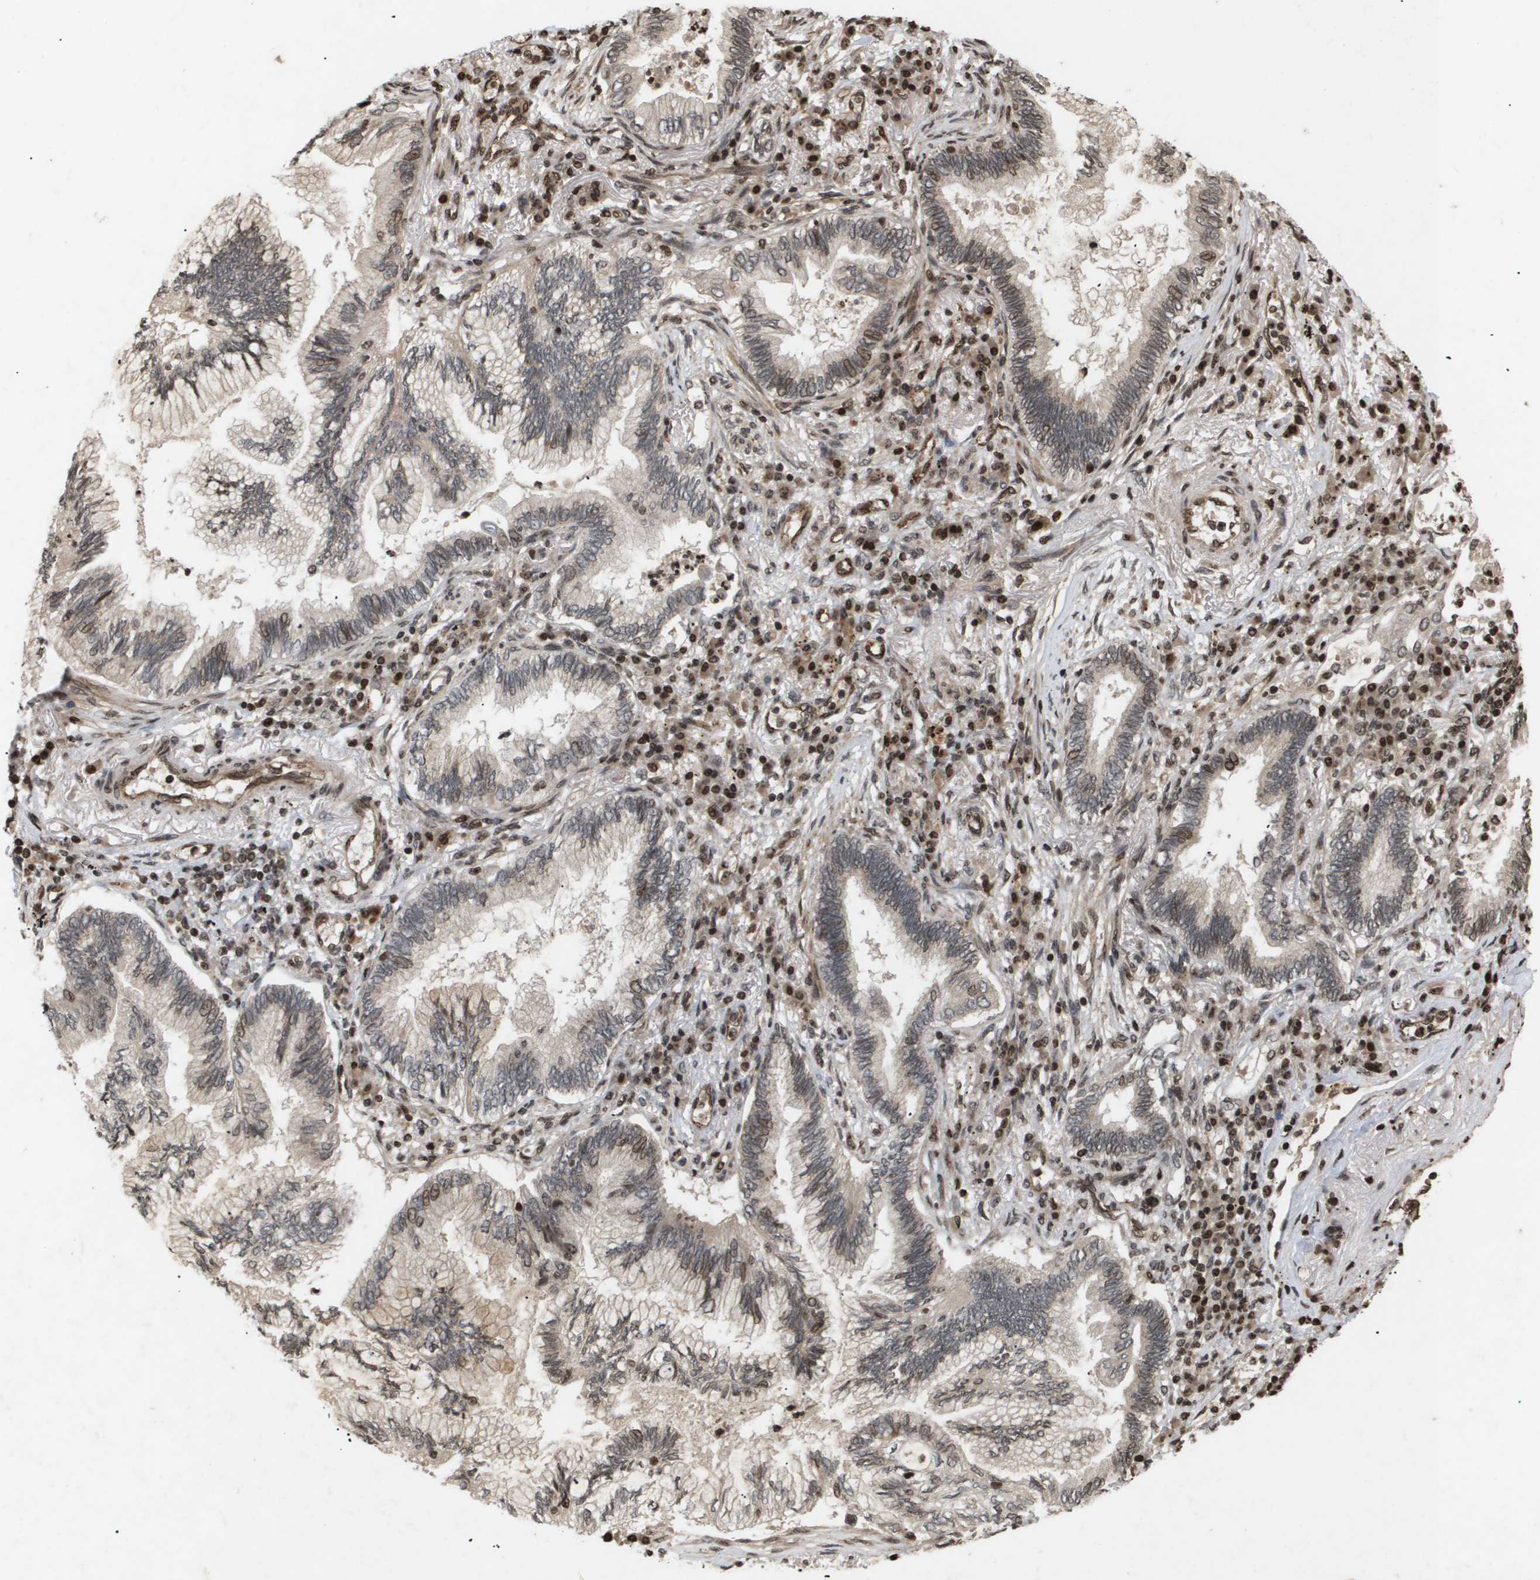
{"staining": {"intensity": "weak", "quantity": "<25%", "location": "nuclear"}, "tissue": "lung cancer", "cell_type": "Tumor cells", "image_type": "cancer", "snomed": [{"axis": "morphology", "description": "Normal tissue, NOS"}, {"axis": "morphology", "description": "Adenocarcinoma, NOS"}, {"axis": "topography", "description": "Bronchus"}, {"axis": "topography", "description": "Lung"}], "caption": "This is an IHC image of lung adenocarcinoma. There is no staining in tumor cells.", "gene": "HSPA6", "patient": {"sex": "female", "age": 70}}